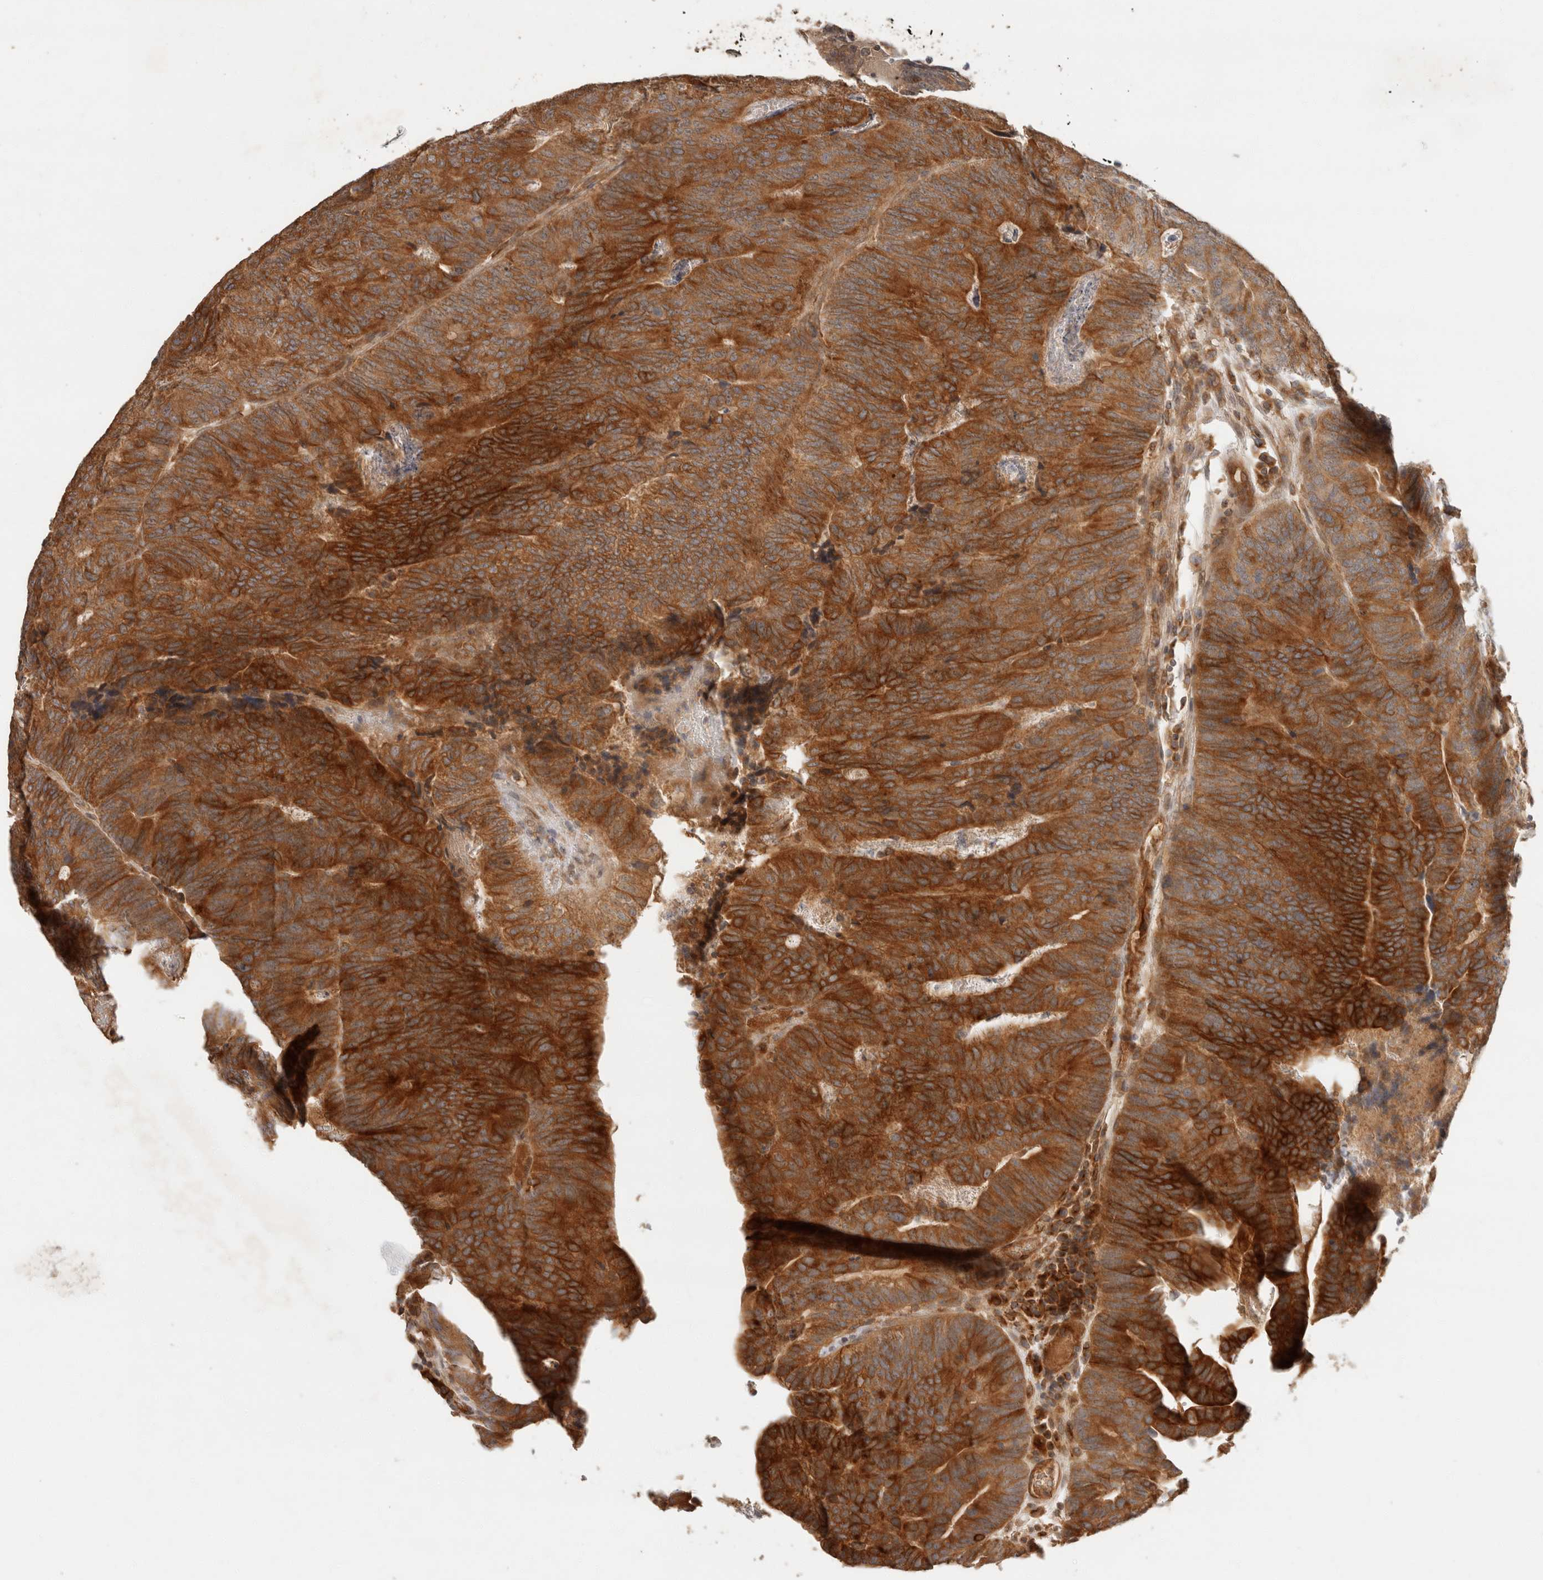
{"staining": {"intensity": "strong", "quantity": ">75%", "location": "cytoplasmic/membranous"}, "tissue": "colorectal cancer", "cell_type": "Tumor cells", "image_type": "cancer", "snomed": [{"axis": "morphology", "description": "Adenocarcinoma, NOS"}, {"axis": "topography", "description": "Colon"}], "caption": "Brown immunohistochemical staining in human colorectal adenocarcinoma demonstrates strong cytoplasmic/membranous staining in approximately >75% of tumor cells.", "gene": "TACC1", "patient": {"sex": "female", "age": 67}}